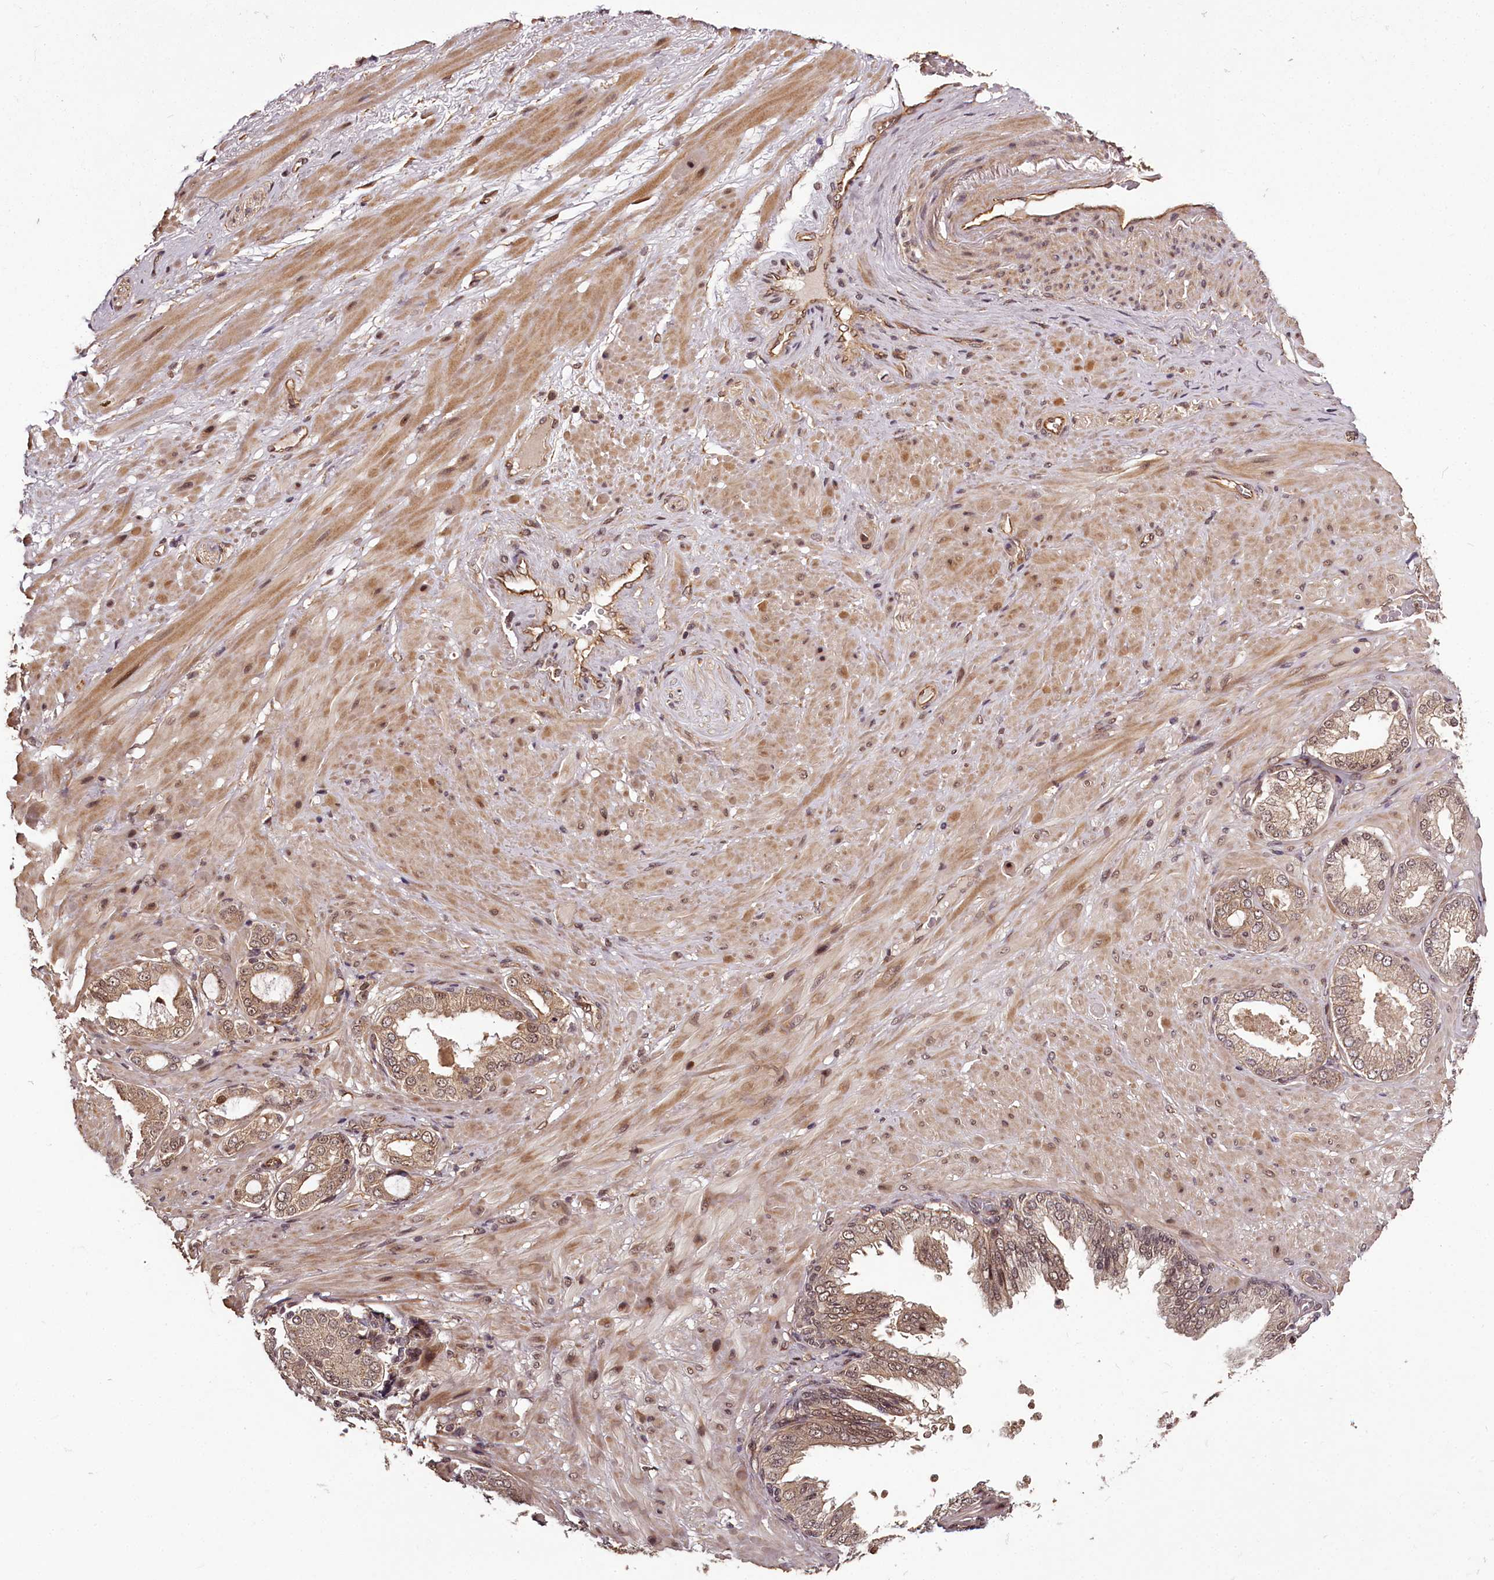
{"staining": {"intensity": "strong", "quantity": ">75%", "location": "cytoplasmic/membranous,nuclear"}, "tissue": "adipose tissue", "cell_type": "Adipocytes", "image_type": "normal", "snomed": [{"axis": "morphology", "description": "Normal tissue, NOS"}, {"axis": "morphology", "description": "Adenocarcinoma, Low grade"}, {"axis": "topography", "description": "Prostate"}, {"axis": "topography", "description": "Peripheral nerve tissue"}], "caption": "The image displays immunohistochemical staining of unremarkable adipose tissue. There is strong cytoplasmic/membranous,nuclear expression is seen in approximately >75% of adipocytes. Nuclei are stained in blue.", "gene": "MAML3", "patient": {"sex": "male", "age": 63}}